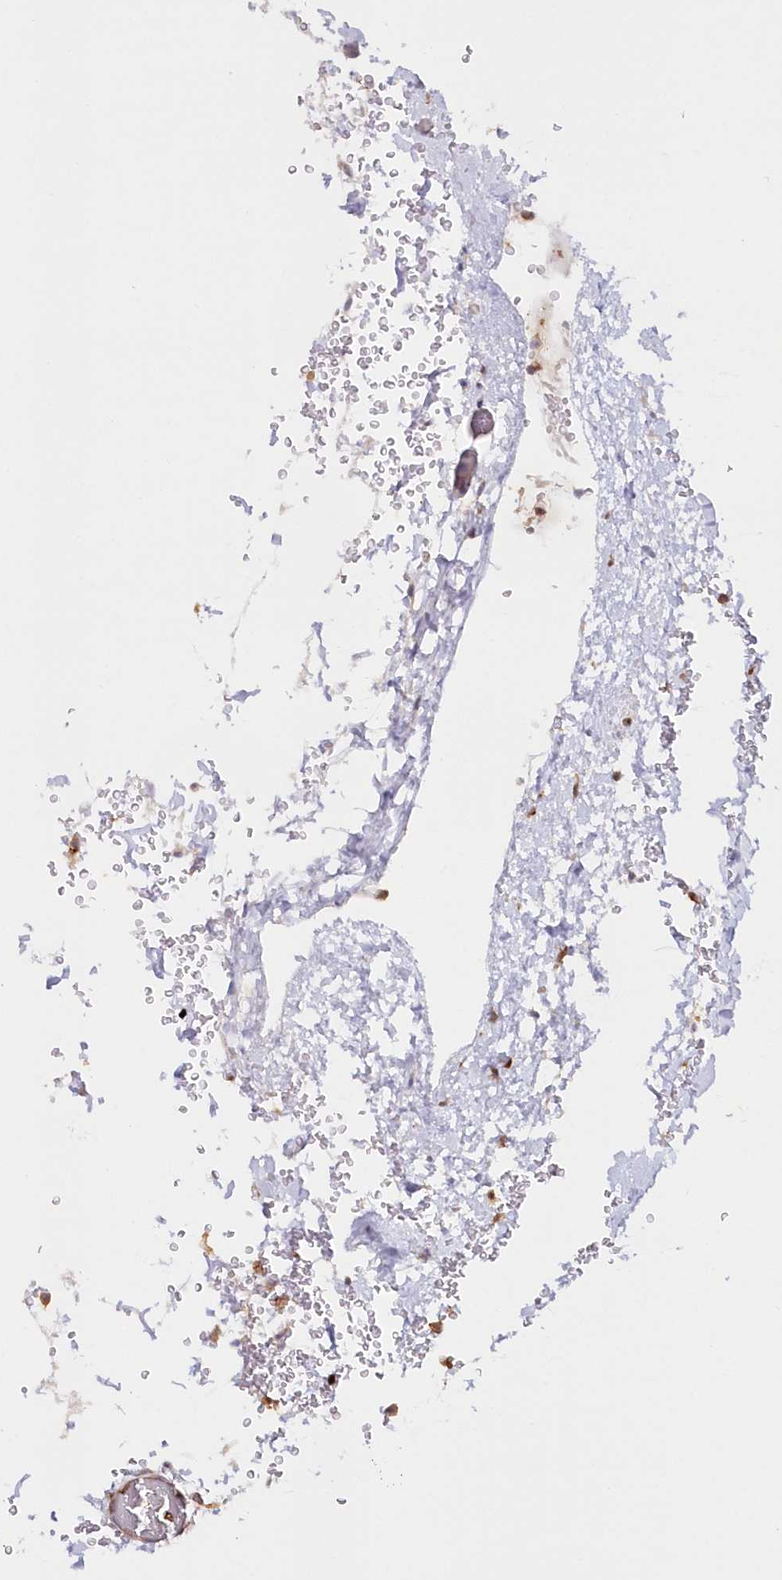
{"staining": {"intensity": "moderate", "quantity": "25%-75%", "location": "cytoplasmic/membranous"}, "tissue": "stomach", "cell_type": "Glandular cells", "image_type": "normal", "snomed": [{"axis": "morphology", "description": "Normal tissue, NOS"}, {"axis": "topography", "description": "Stomach"}], "caption": "Protein staining of normal stomach reveals moderate cytoplasmic/membranous expression in about 25%-75% of glandular cells. Nuclei are stained in blue.", "gene": "GBE1", "patient": {"sex": "male", "age": 42}}